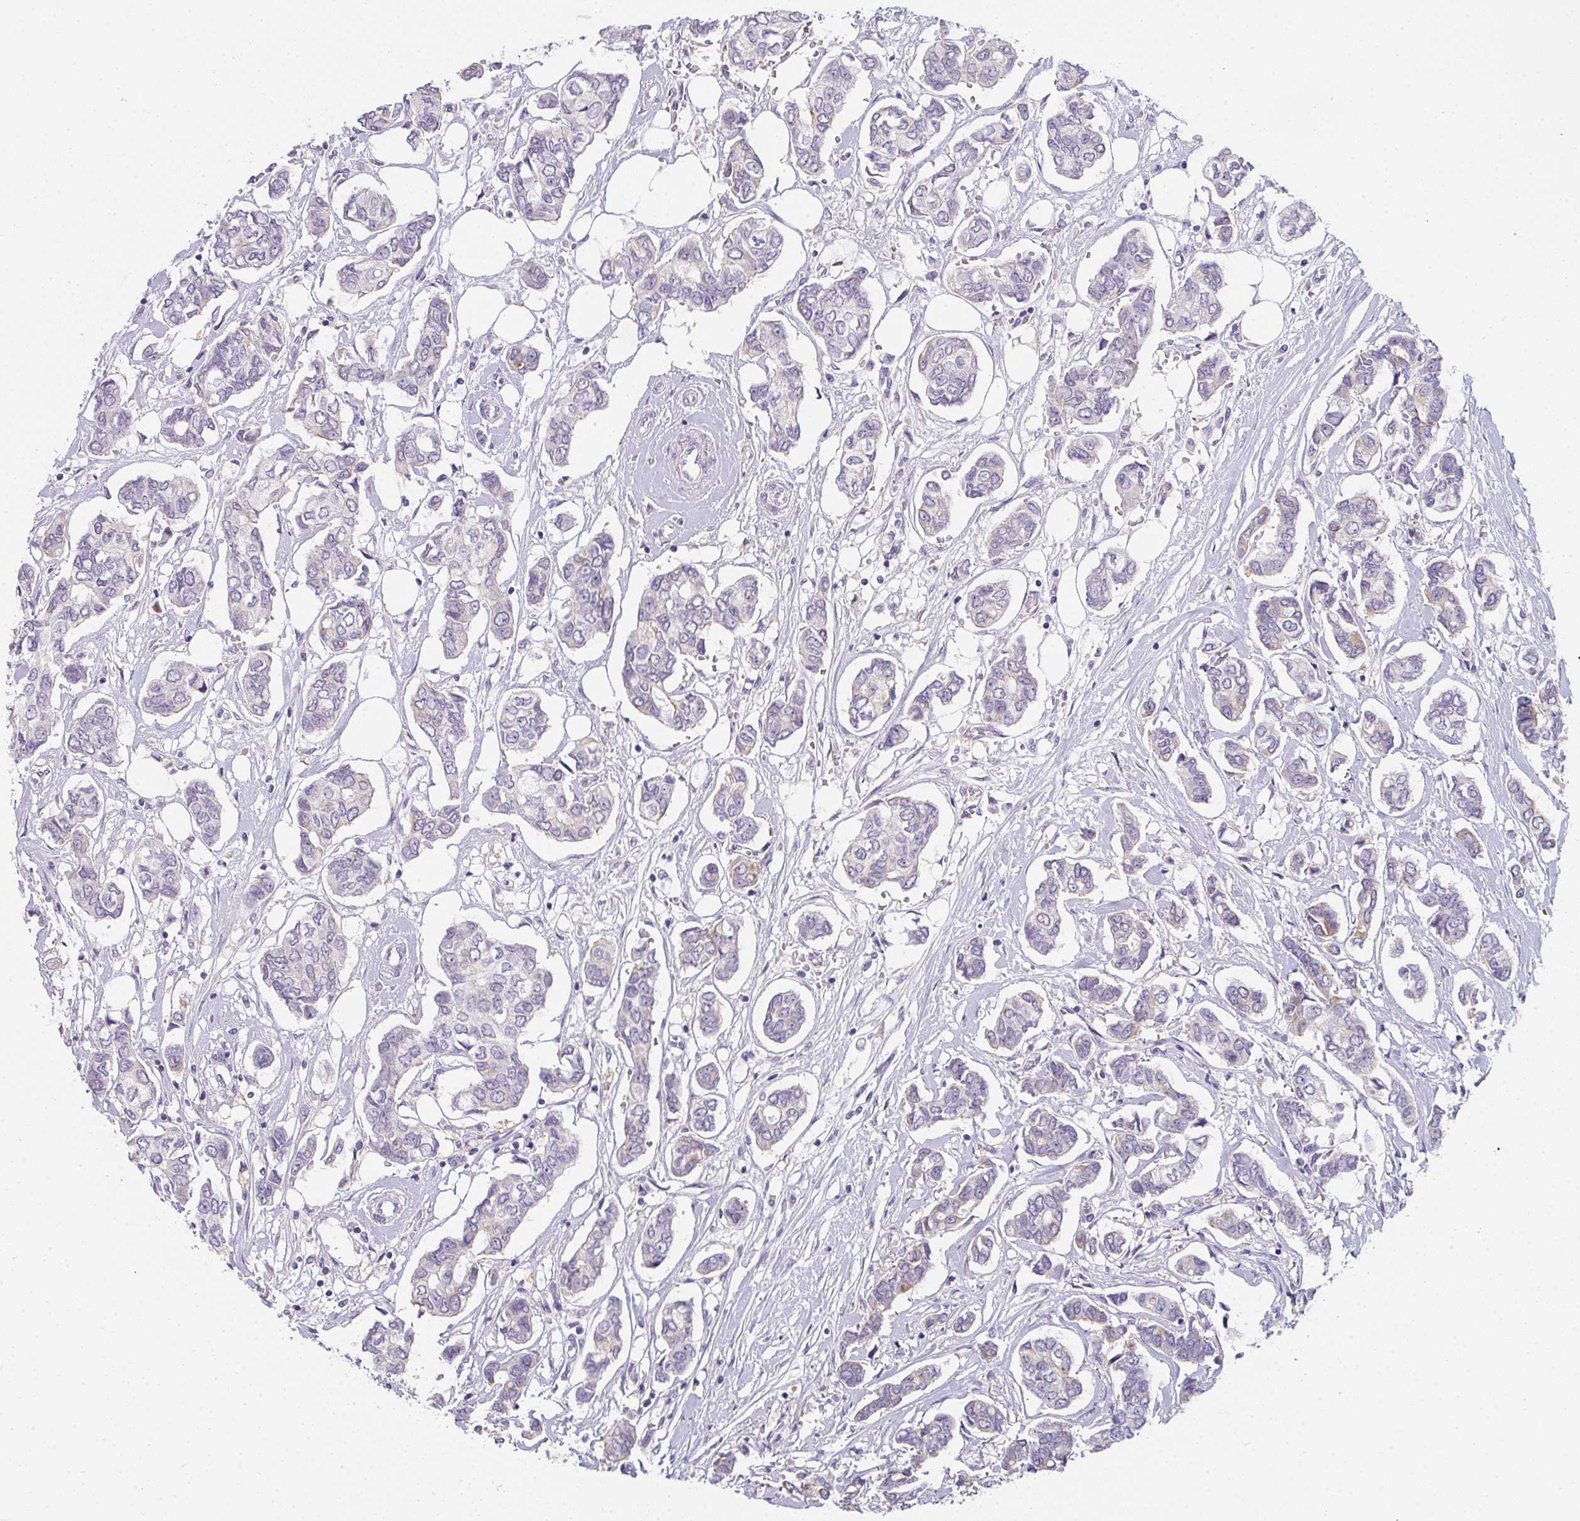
{"staining": {"intensity": "weak", "quantity": "<25%", "location": "cytoplasmic/membranous"}, "tissue": "breast cancer", "cell_type": "Tumor cells", "image_type": "cancer", "snomed": [{"axis": "morphology", "description": "Duct carcinoma"}, {"axis": "topography", "description": "Breast"}], "caption": "IHC micrograph of breast cancer (infiltrating ductal carcinoma) stained for a protein (brown), which demonstrates no positivity in tumor cells.", "gene": "C1QTNF8", "patient": {"sex": "female", "age": 73}}